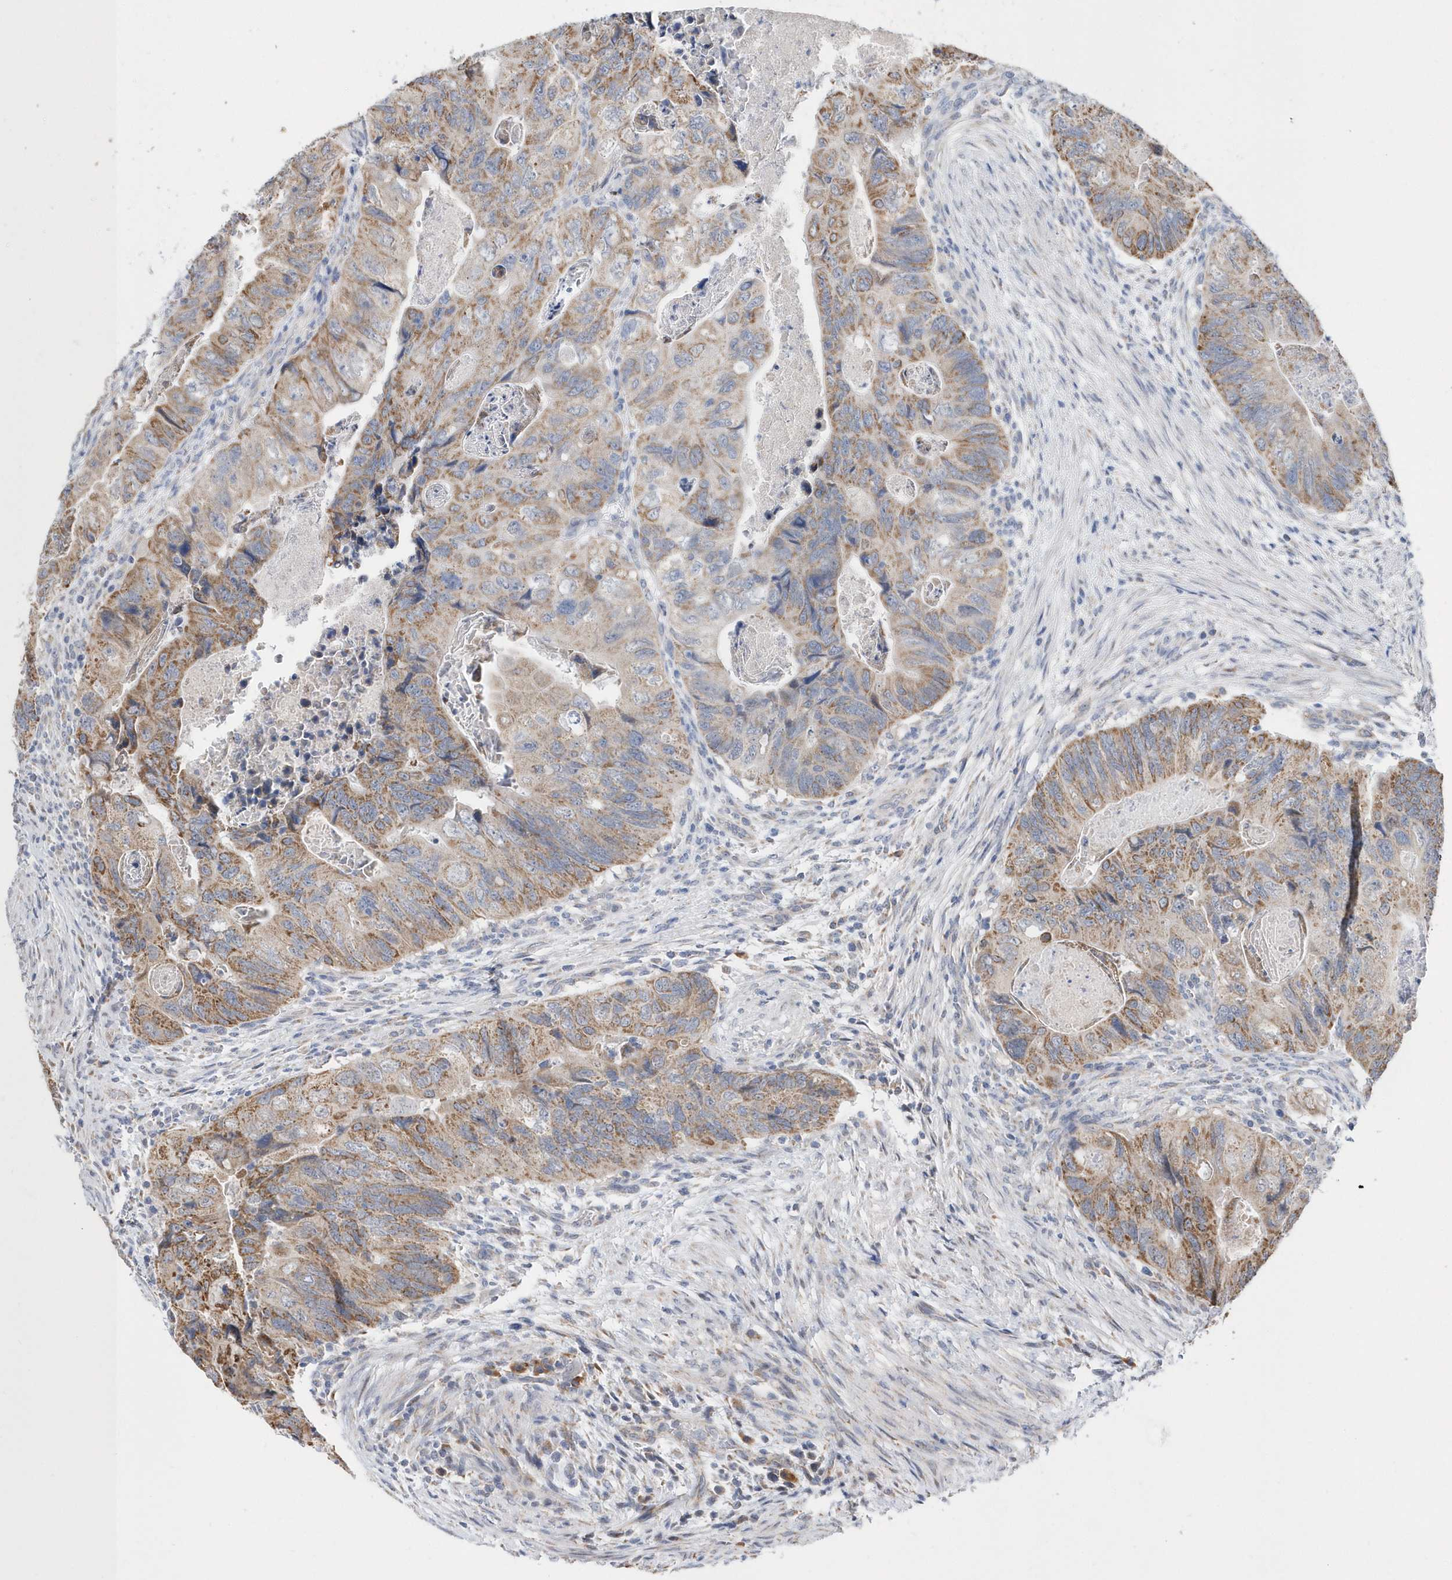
{"staining": {"intensity": "moderate", "quantity": ">75%", "location": "cytoplasmic/membranous"}, "tissue": "colorectal cancer", "cell_type": "Tumor cells", "image_type": "cancer", "snomed": [{"axis": "morphology", "description": "Adenocarcinoma, NOS"}, {"axis": "topography", "description": "Rectum"}], "caption": "Colorectal adenocarcinoma stained with DAB (3,3'-diaminobenzidine) IHC demonstrates medium levels of moderate cytoplasmic/membranous expression in approximately >75% of tumor cells.", "gene": "SPATA5", "patient": {"sex": "male", "age": 63}}